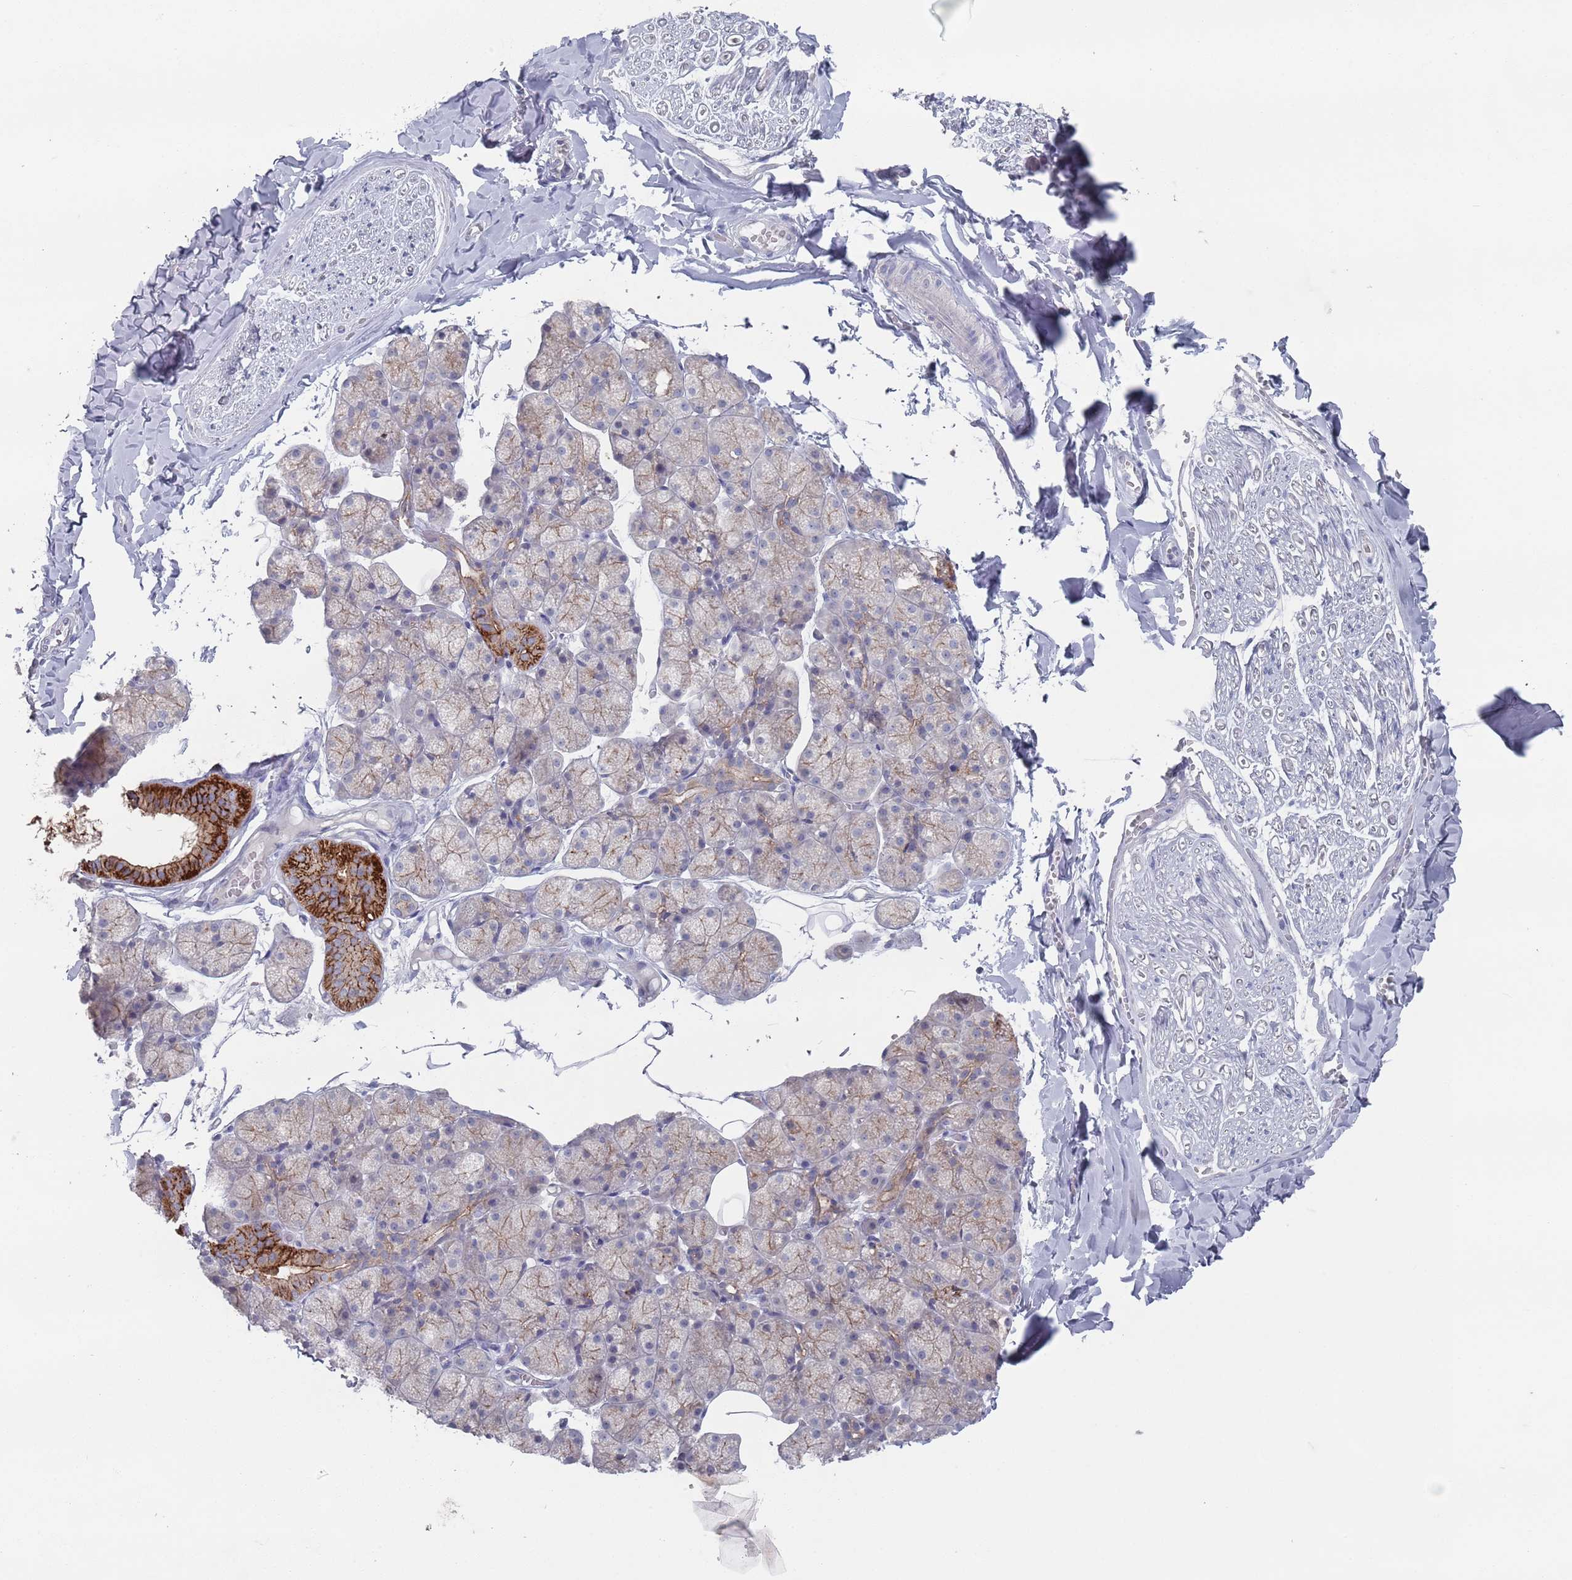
{"staining": {"intensity": "negative", "quantity": "none", "location": "none"}, "tissue": "adipose tissue", "cell_type": "Adipocytes", "image_type": "normal", "snomed": [{"axis": "morphology", "description": "Normal tissue, NOS"}, {"axis": "topography", "description": "Salivary gland"}, {"axis": "topography", "description": "Peripheral nerve tissue"}], "caption": "Immunohistochemistry (IHC) of unremarkable adipose tissue reveals no positivity in adipocytes.", "gene": "PROM2", "patient": {"sex": "male", "age": 38}}